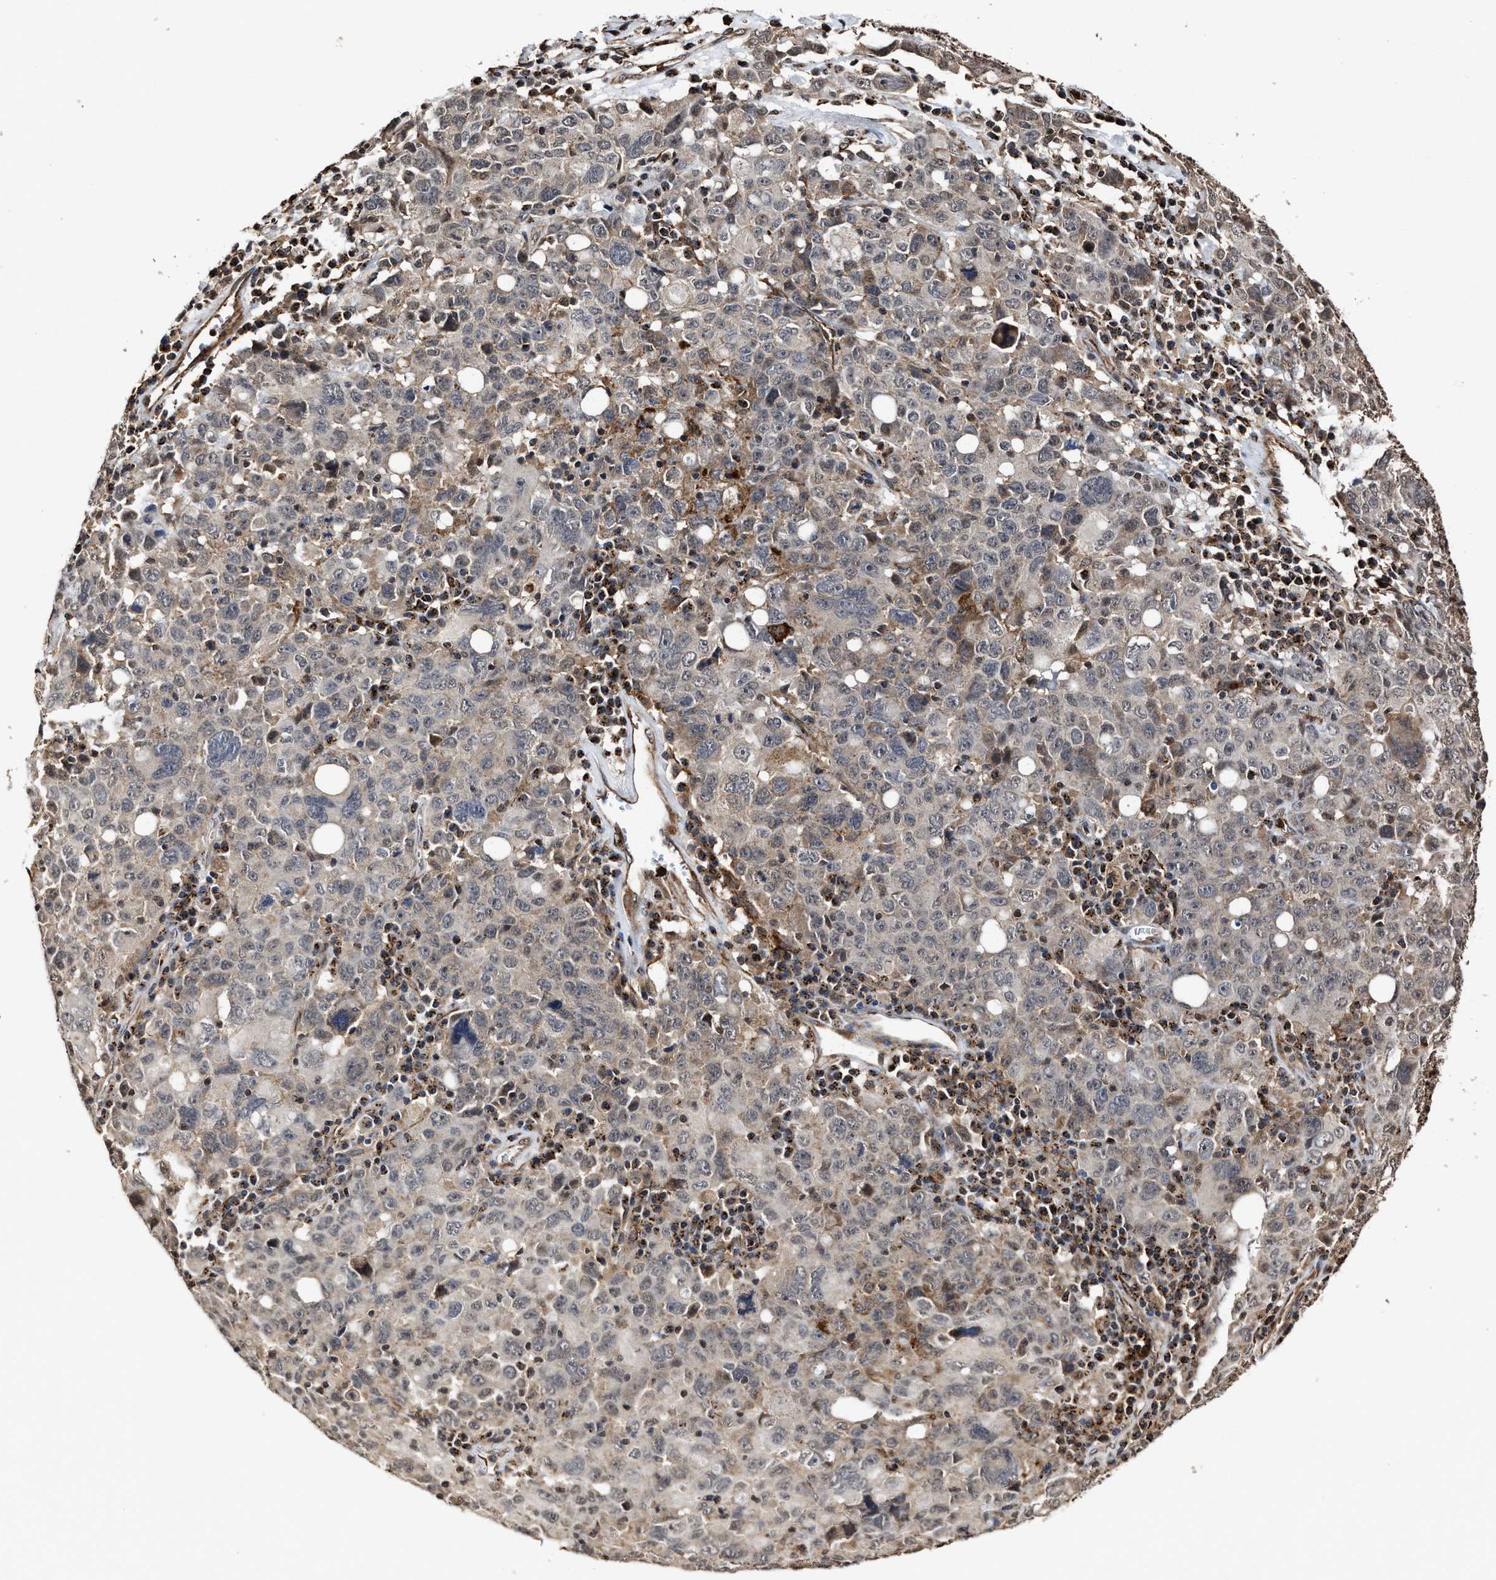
{"staining": {"intensity": "moderate", "quantity": "<25%", "location": "cytoplasmic/membranous"}, "tissue": "ovarian cancer", "cell_type": "Tumor cells", "image_type": "cancer", "snomed": [{"axis": "morphology", "description": "Carcinoma, endometroid"}, {"axis": "topography", "description": "Ovary"}], "caption": "Immunohistochemical staining of human ovarian endometroid carcinoma exhibits moderate cytoplasmic/membranous protein staining in about <25% of tumor cells. (DAB IHC, brown staining for protein, blue staining for nuclei).", "gene": "SEPTIN2", "patient": {"sex": "female", "age": 62}}